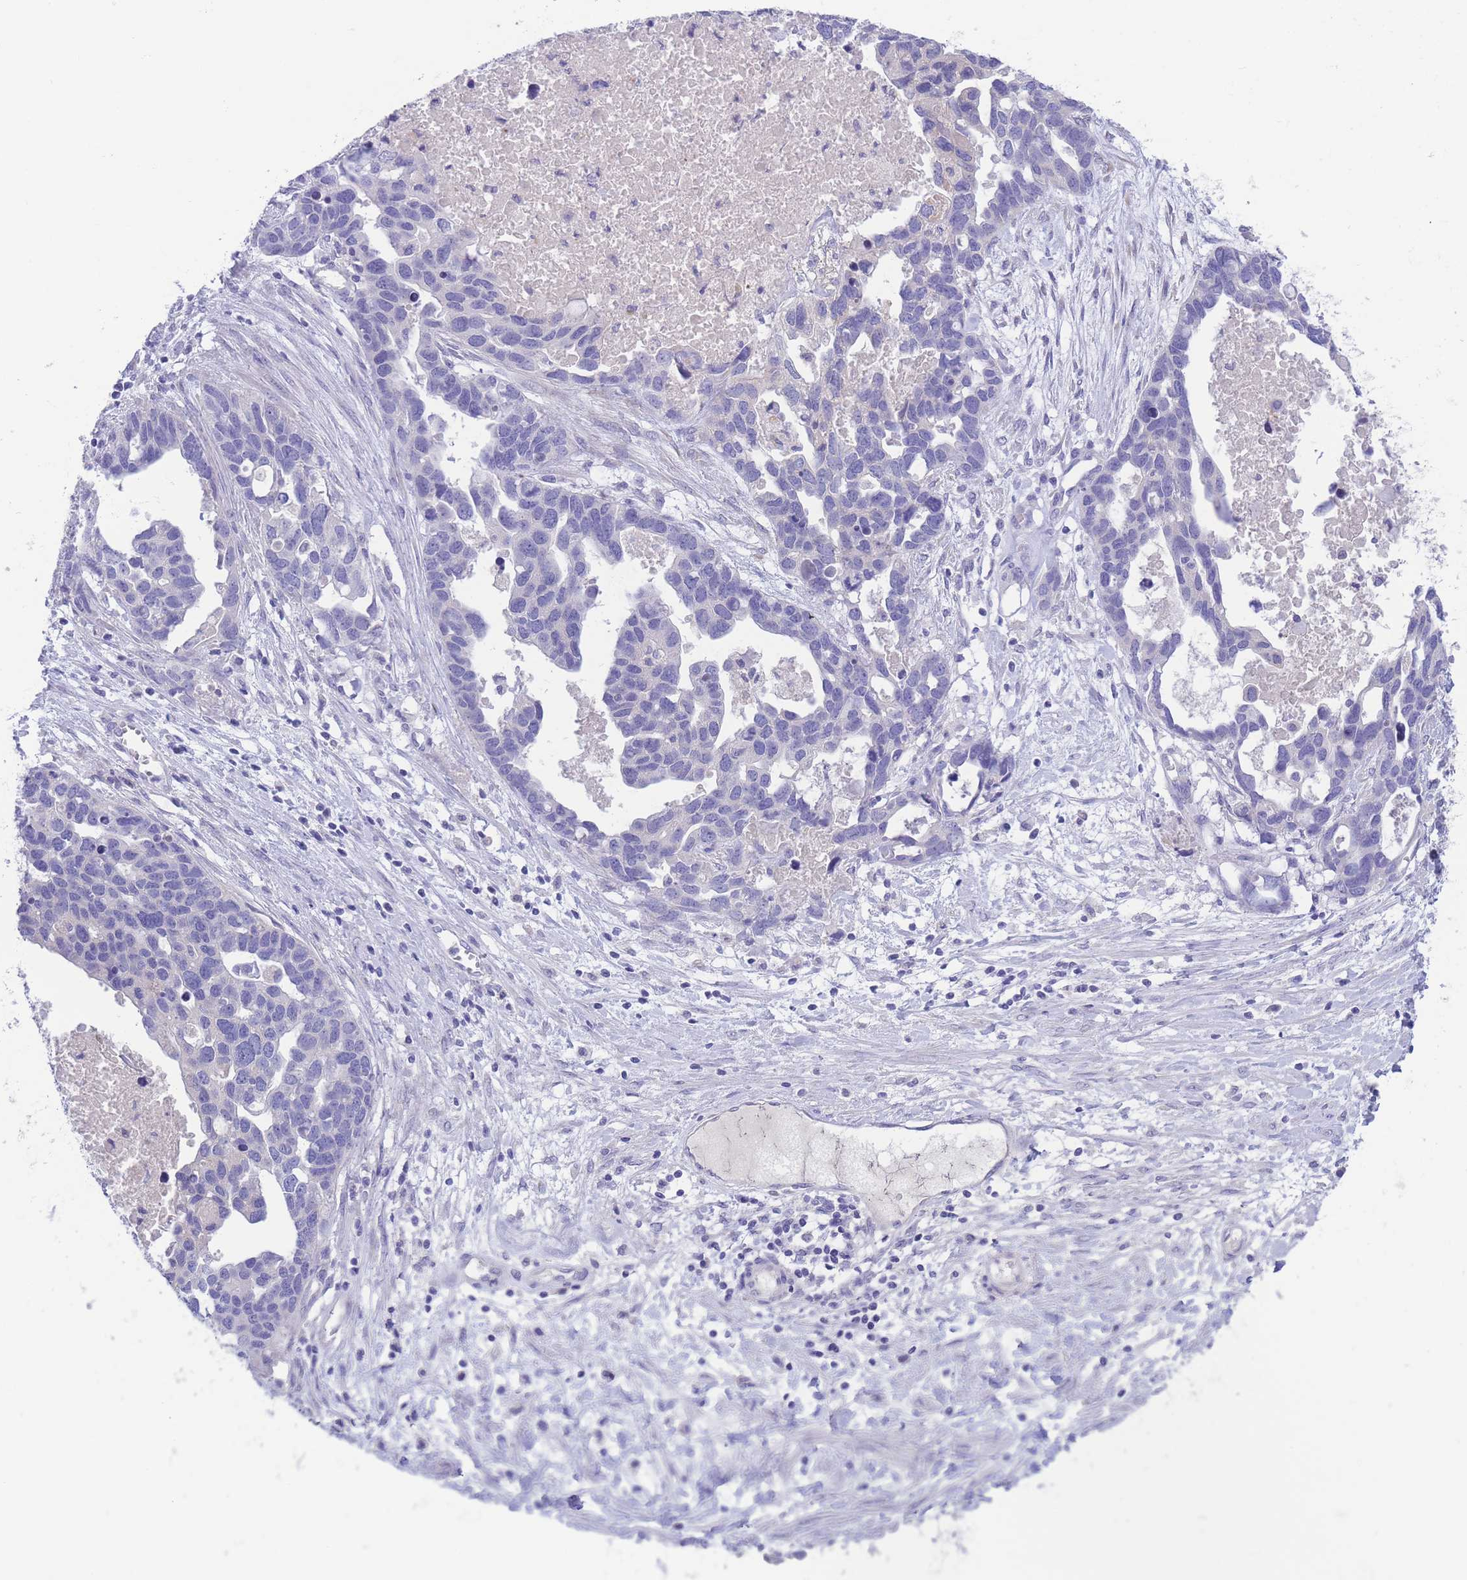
{"staining": {"intensity": "negative", "quantity": "none", "location": "none"}, "tissue": "ovarian cancer", "cell_type": "Tumor cells", "image_type": "cancer", "snomed": [{"axis": "morphology", "description": "Cystadenocarcinoma, serous, NOS"}, {"axis": "topography", "description": "Ovary"}], "caption": "A high-resolution image shows immunohistochemistry (IHC) staining of ovarian cancer (serous cystadenocarcinoma), which reveals no significant positivity in tumor cells. Nuclei are stained in blue.", "gene": "PCDHB3", "patient": {"sex": "female", "age": 54}}